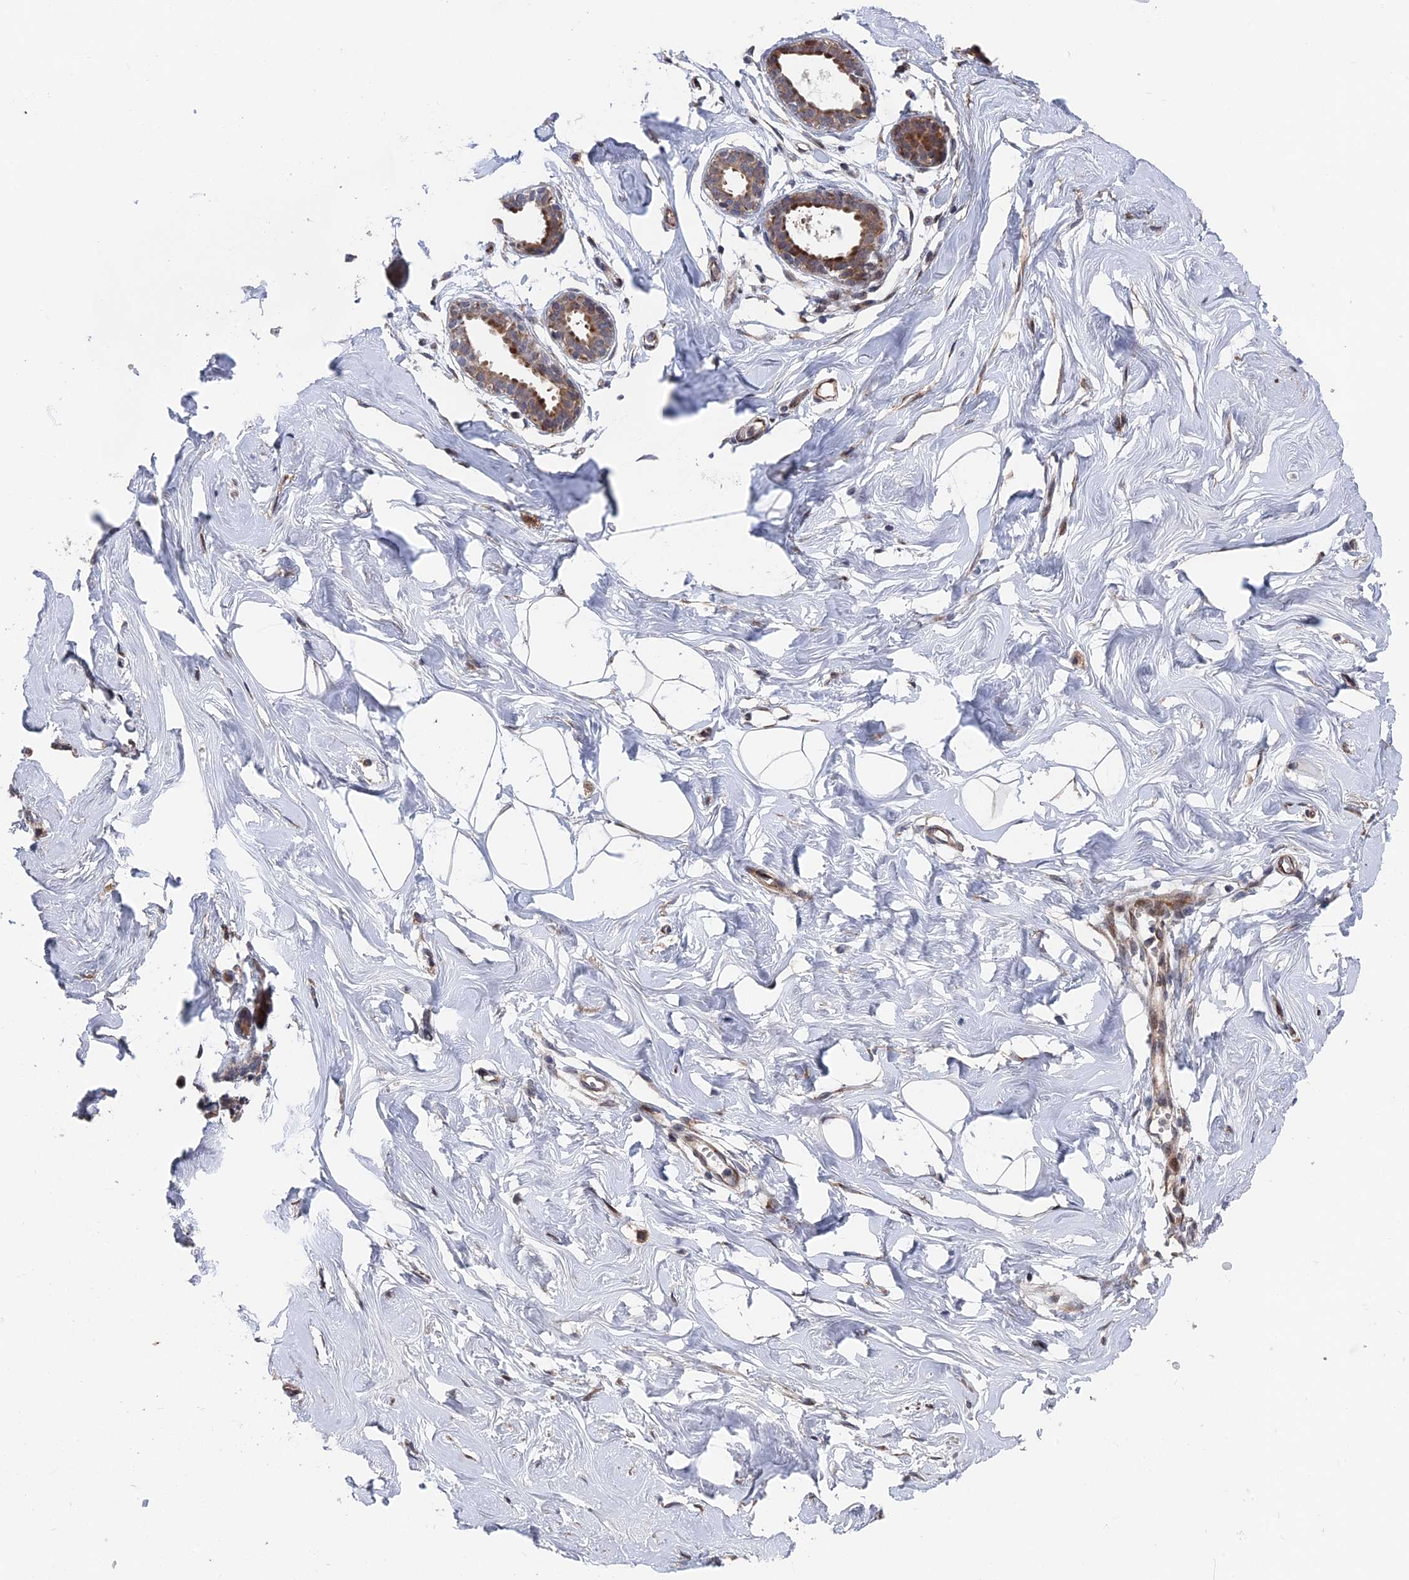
{"staining": {"intensity": "negative", "quantity": "none", "location": "none"}, "tissue": "breast", "cell_type": "Adipocytes", "image_type": "normal", "snomed": [{"axis": "morphology", "description": "Normal tissue, NOS"}, {"axis": "morphology", "description": "Adenoma, NOS"}, {"axis": "topography", "description": "Breast"}], "caption": "Immunohistochemistry micrograph of unremarkable breast: human breast stained with DAB (3,3'-diaminobenzidine) exhibits no significant protein expression in adipocytes.", "gene": "GTF2IRD1", "patient": {"sex": "female", "age": 23}}